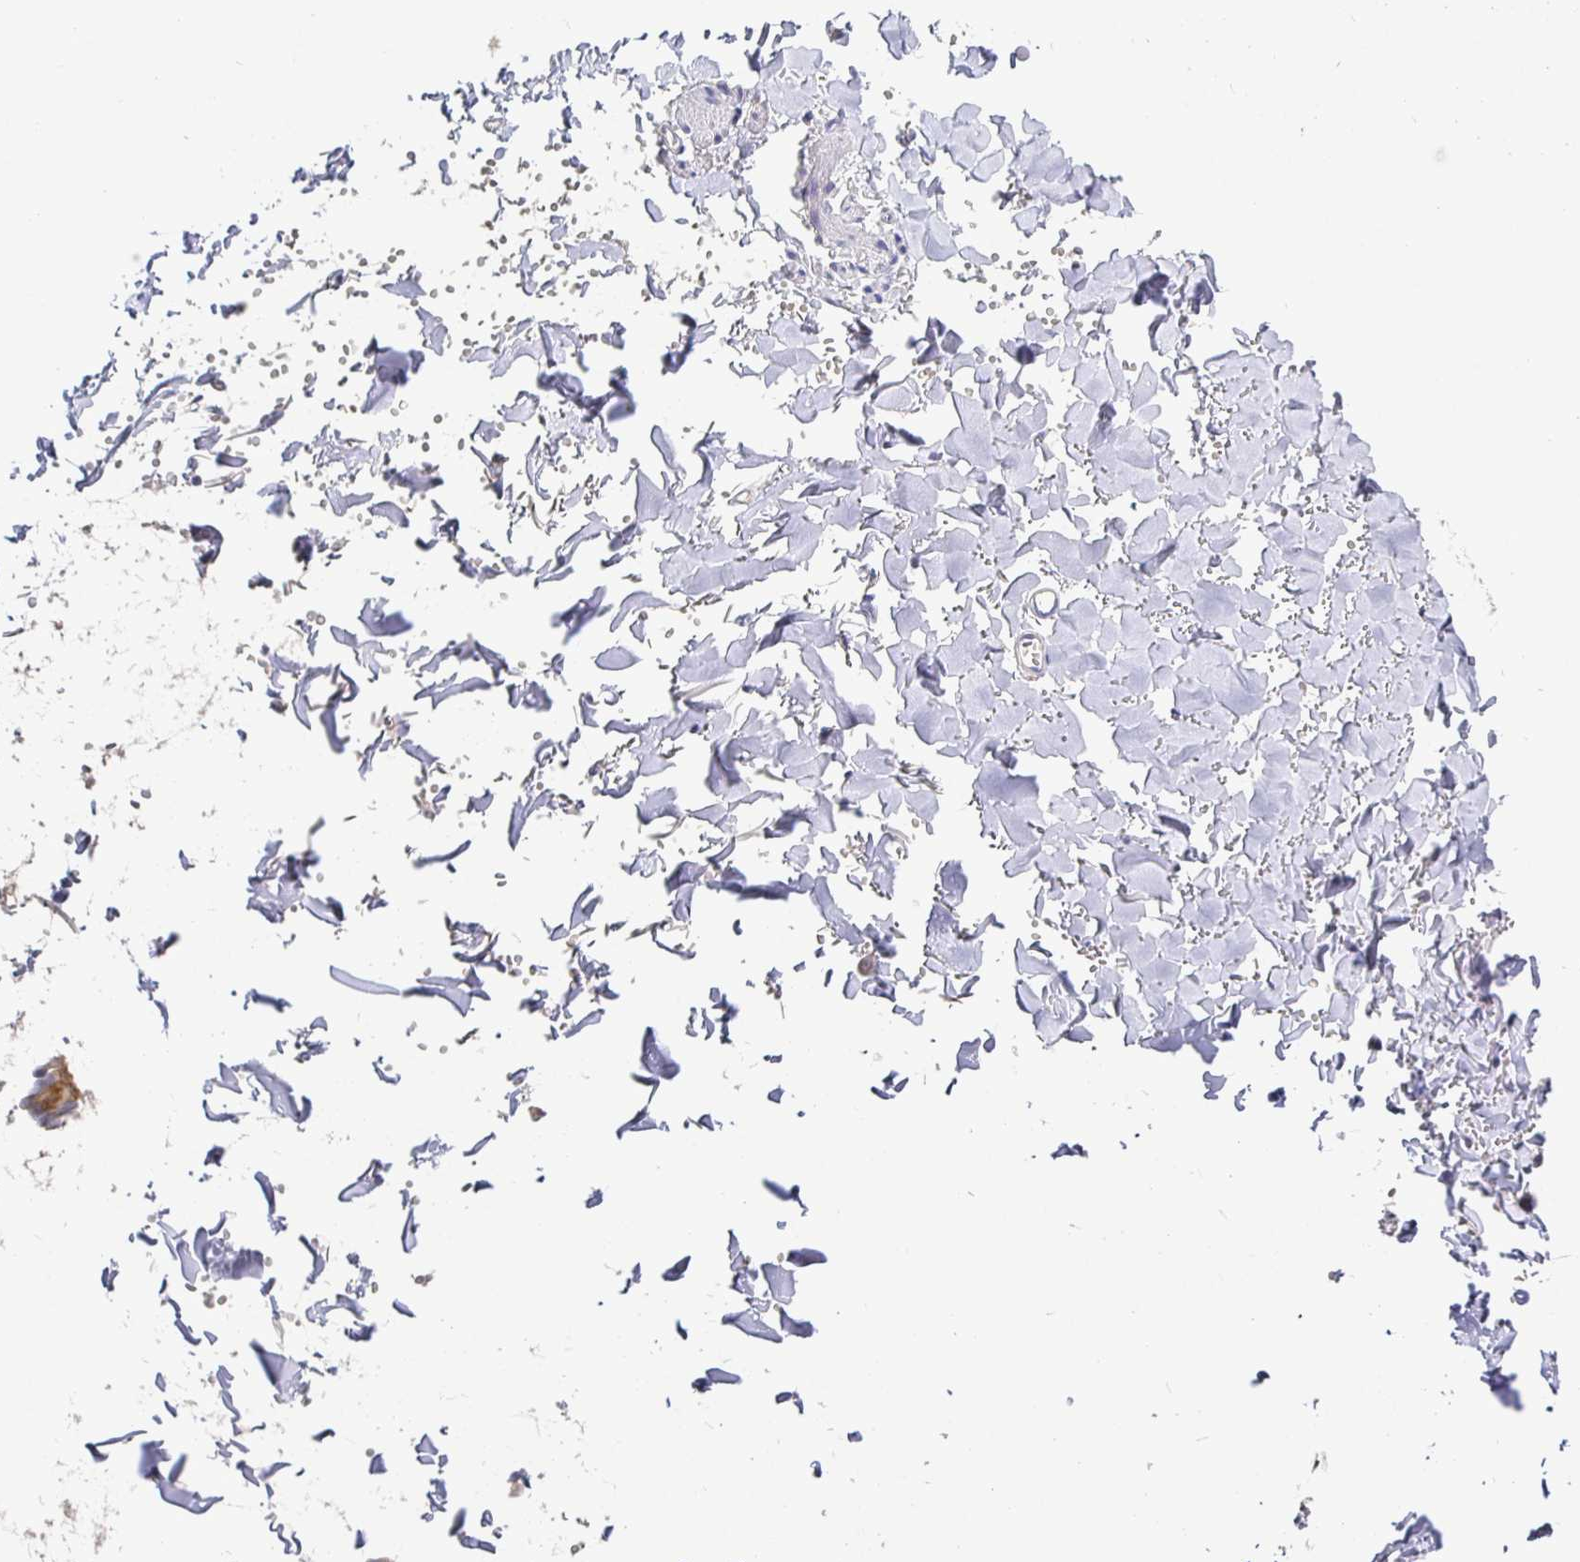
{"staining": {"intensity": "negative", "quantity": "none", "location": "none"}, "tissue": "adipose tissue", "cell_type": "Adipocytes", "image_type": "normal", "snomed": [{"axis": "morphology", "description": "Normal tissue, NOS"}, {"axis": "topography", "description": "Cartilage tissue"}, {"axis": "topography", "description": "Bronchus"}, {"axis": "topography", "description": "Peripheral nerve tissue"}], "caption": "Human adipose tissue stained for a protein using immunohistochemistry (IHC) exhibits no expression in adipocytes.", "gene": "KIF21A", "patient": {"sex": "female", "age": 59}}